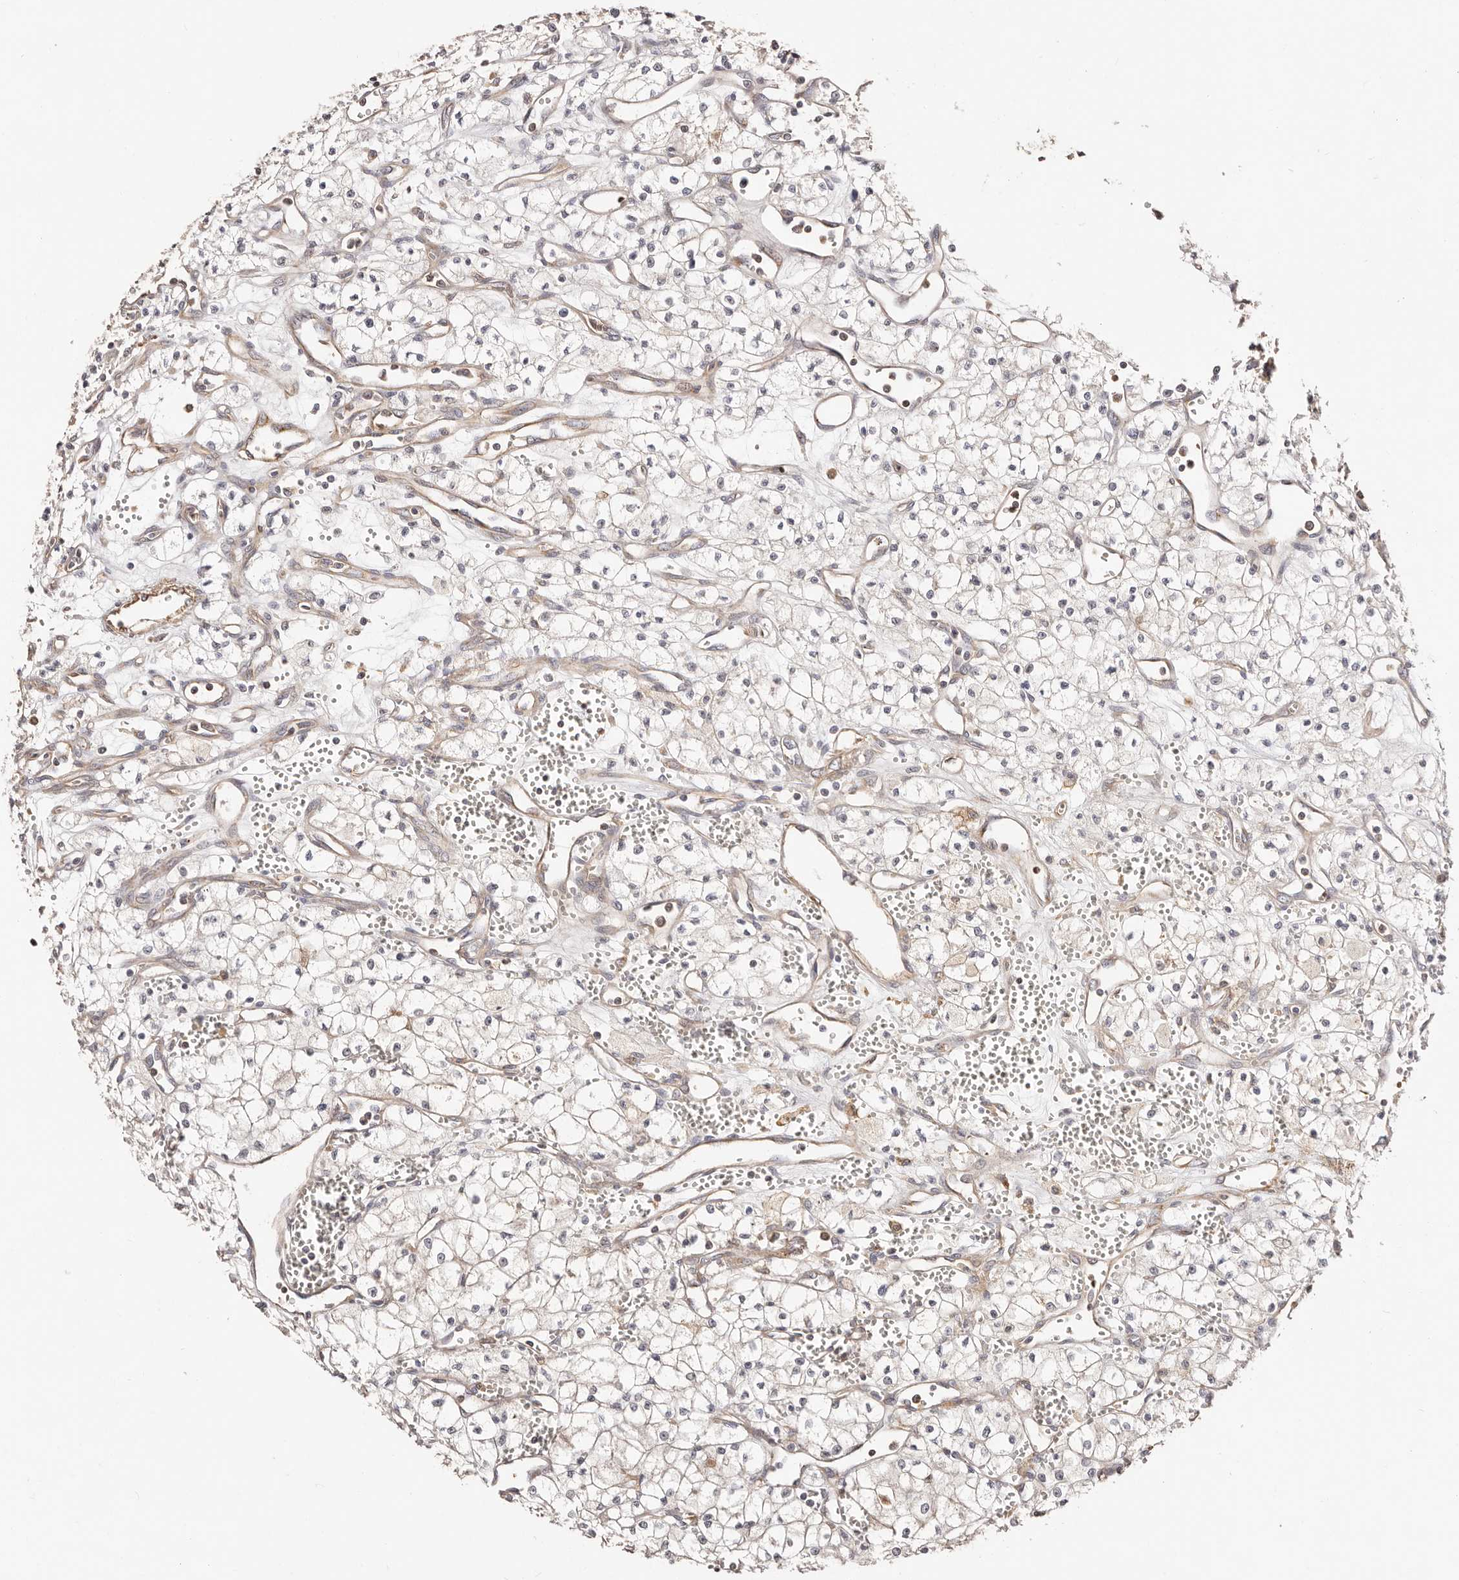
{"staining": {"intensity": "negative", "quantity": "none", "location": "none"}, "tissue": "renal cancer", "cell_type": "Tumor cells", "image_type": "cancer", "snomed": [{"axis": "morphology", "description": "Adenocarcinoma, NOS"}, {"axis": "topography", "description": "Kidney"}], "caption": "This photomicrograph is of renal cancer stained with IHC to label a protein in brown with the nuclei are counter-stained blue. There is no staining in tumor cells.", "gene": "MAPK1", "patient": {"sex": "male", "age": 59}}